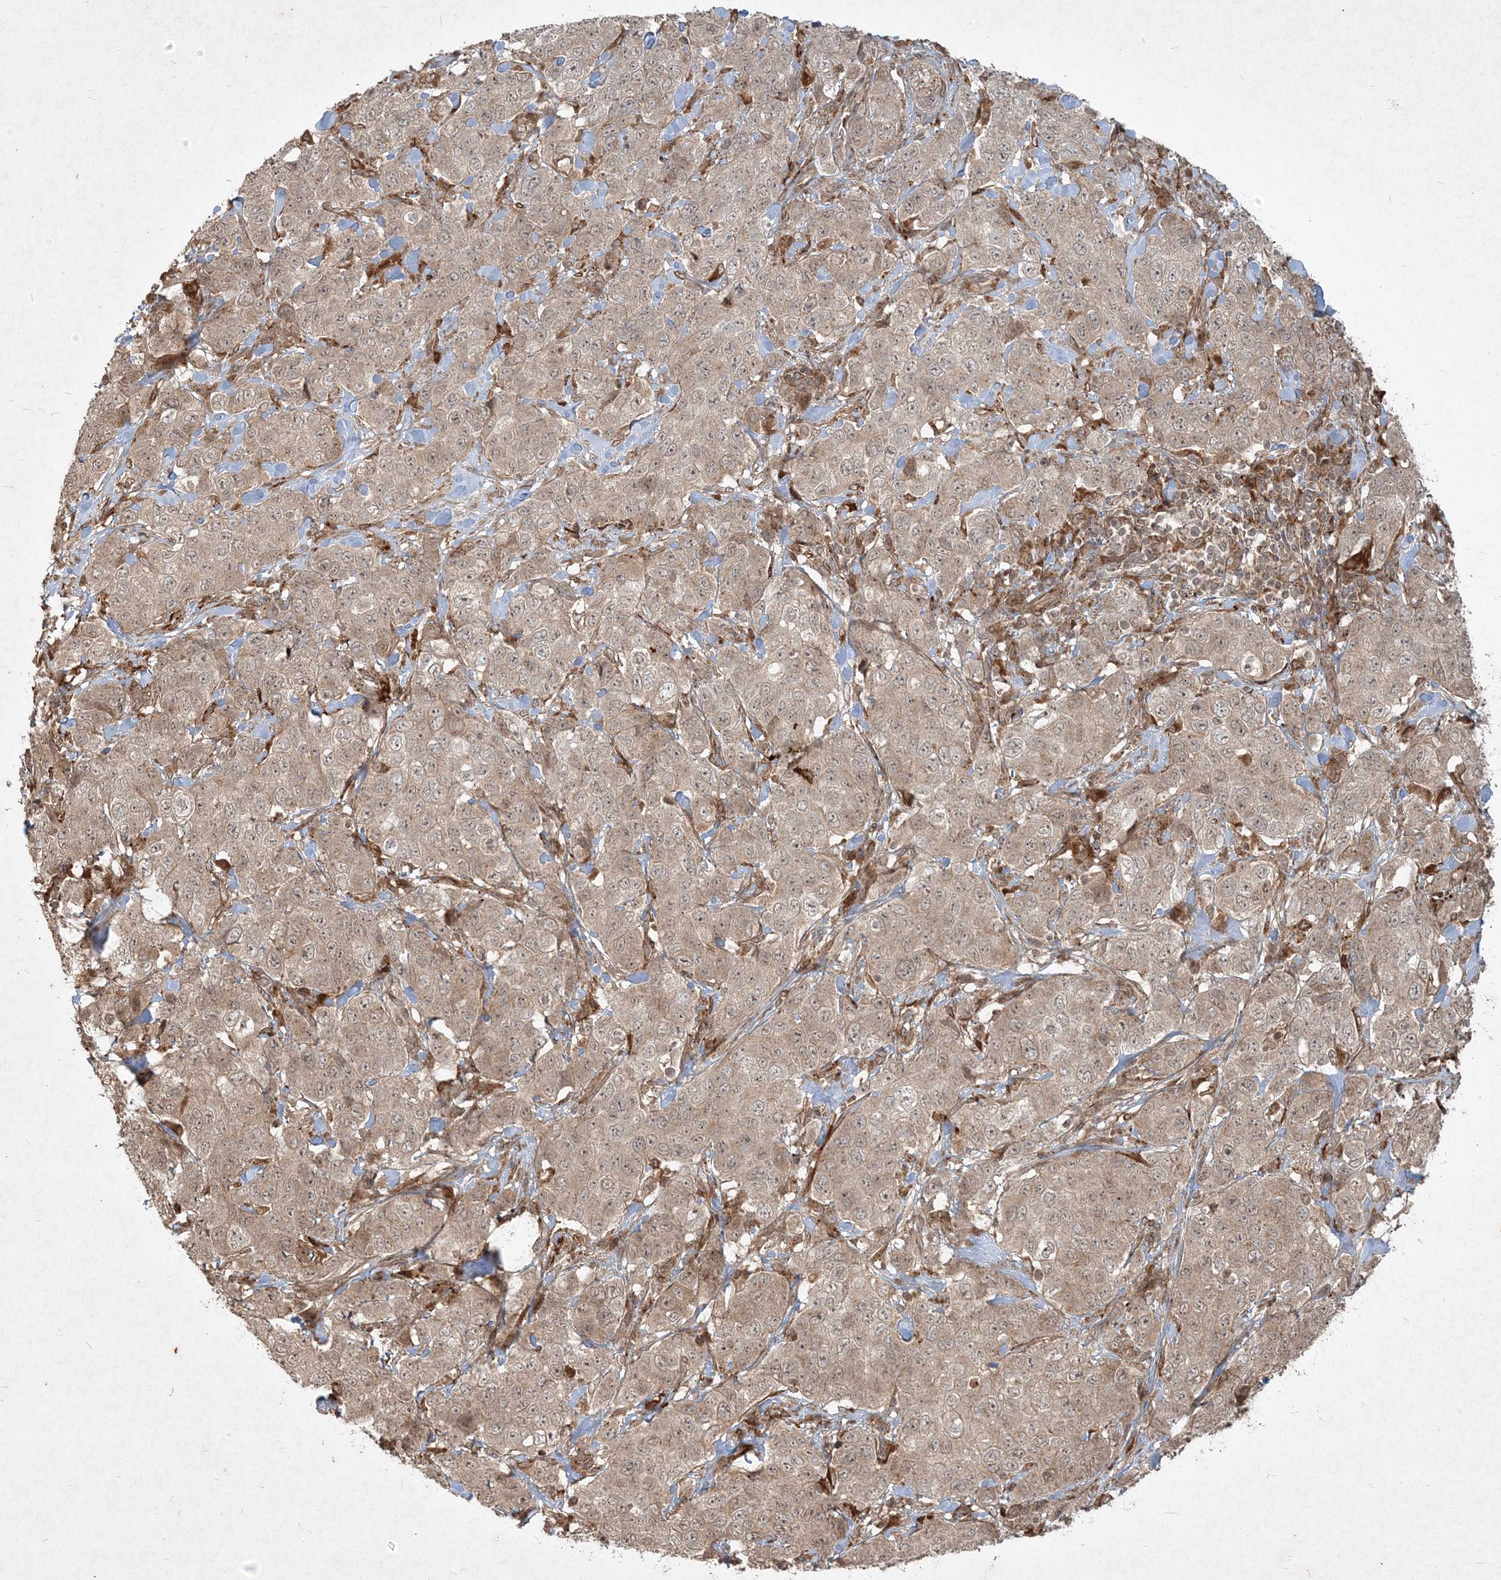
{"staining": {"intensity": "weak", "quantity": "25%-75%", "location": "cytoplasmic/membranous"}, "tissue": "stomach cancer", "cell_type": "Tumor cells", "image_type": "cancer", "snomed": [{"axis": "morphology", "description": "Adenocarcinoma, NOS"}, {"axis": "topography", "description": "Stomach"}], "caption": "An image of adenocarcinoma (stomach) stained for a protein displays weak cytoplasmic/membranous brown staining in tumor cells.", "gene": "NARS1", "patient": {"sex": "male", "age": 48}}